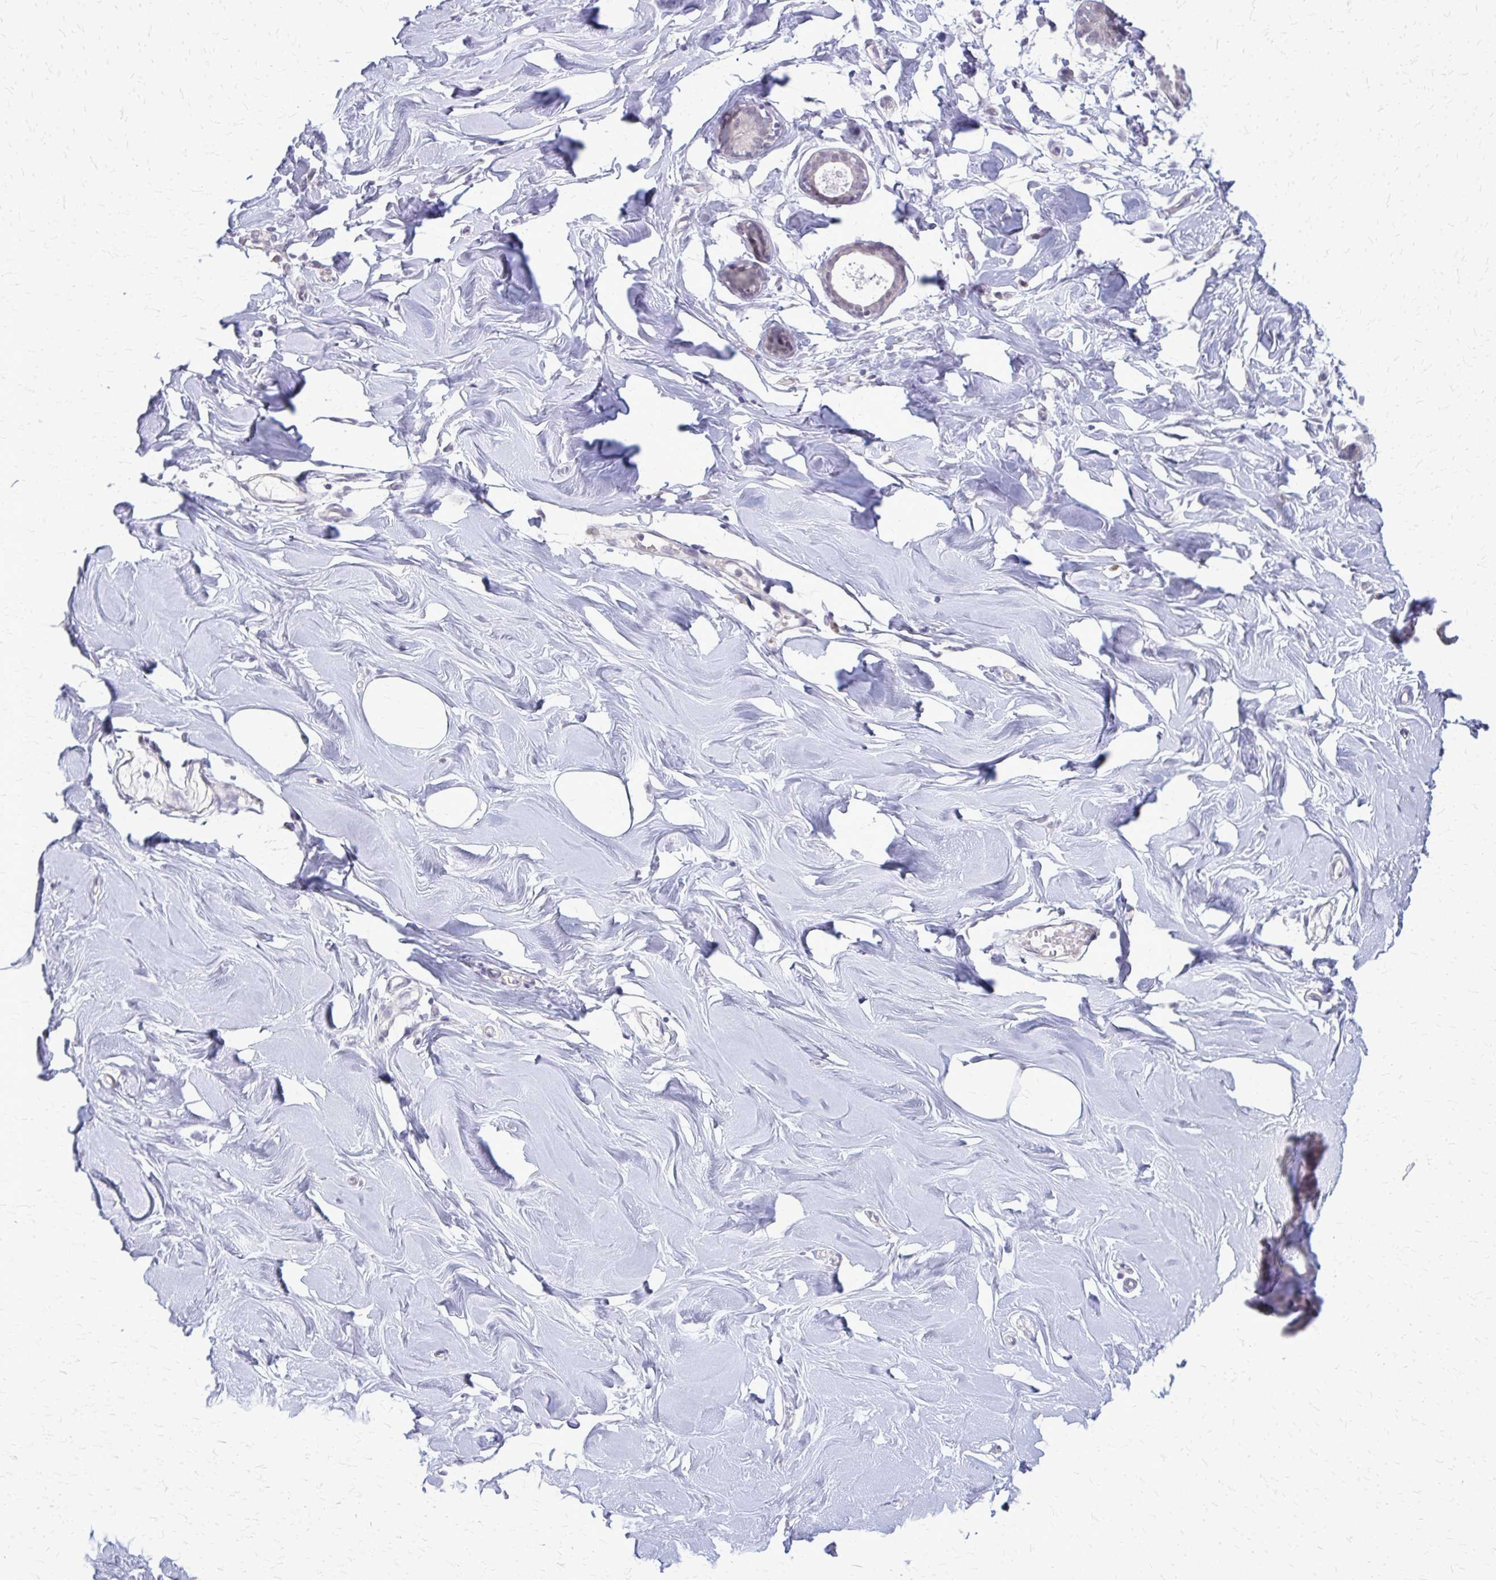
{"staining": {"intensity": "negative", "quantity": "none", "location": "none"}, "tissue": "breast", "cell_type": "Adipocytes", "image_type": "normal", "snomed": [{"axis": "morphology", "description": "Normal tissue, NOS"}, {"axis": "topography", "description": "Breast"}], "caption": "A micrograph of breast stained for a protein shows no brown staining in adipocytes.", "gene": "PLCB1", "patient": {"sex": "female", "age": 27}}